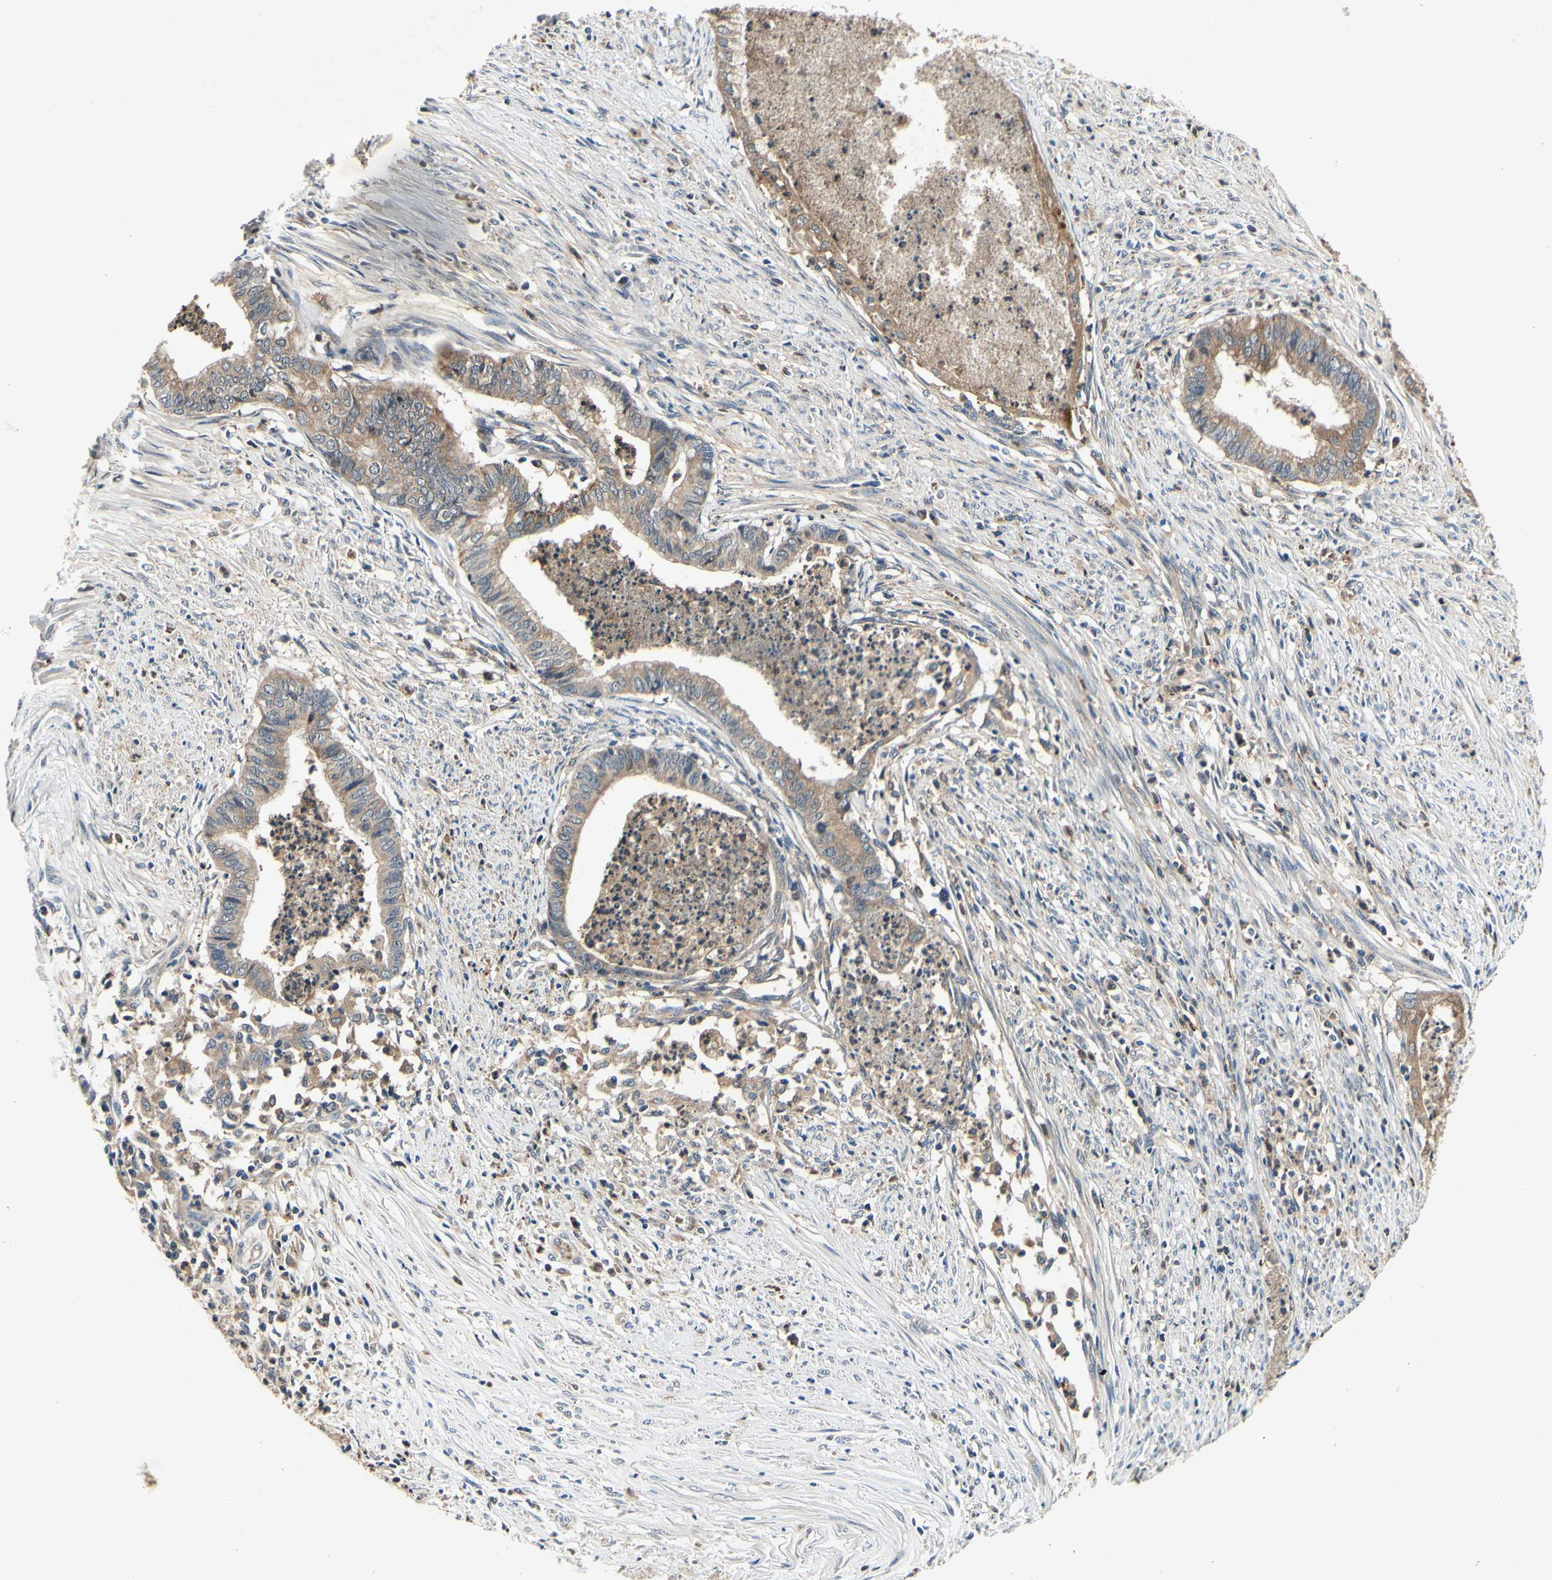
{"staining": {"intensity": "moderate", "quantity": "25%-75%", "location": "cytoplasmic/membranous"}, "tissue": "endometrial cancer", "cell_type": "Tumor cells", "image_type": "cancer", "snomed": [{"axis": "morphology", "description": "Necrosis, NOS"}, {"axis": "morphology", "description": "Adenocarcinoma, NOS"}, {"axis": "topography", "description": "Endometrium"}], "caption": "Tumor cells exhibit moderate cytoplasmic/membranous staining in approximately 25%-75% of cells in endometrial adenocarcinoma.", "gene": "PLA2G4A", "patient": {"sex": "female", "age": 79}}